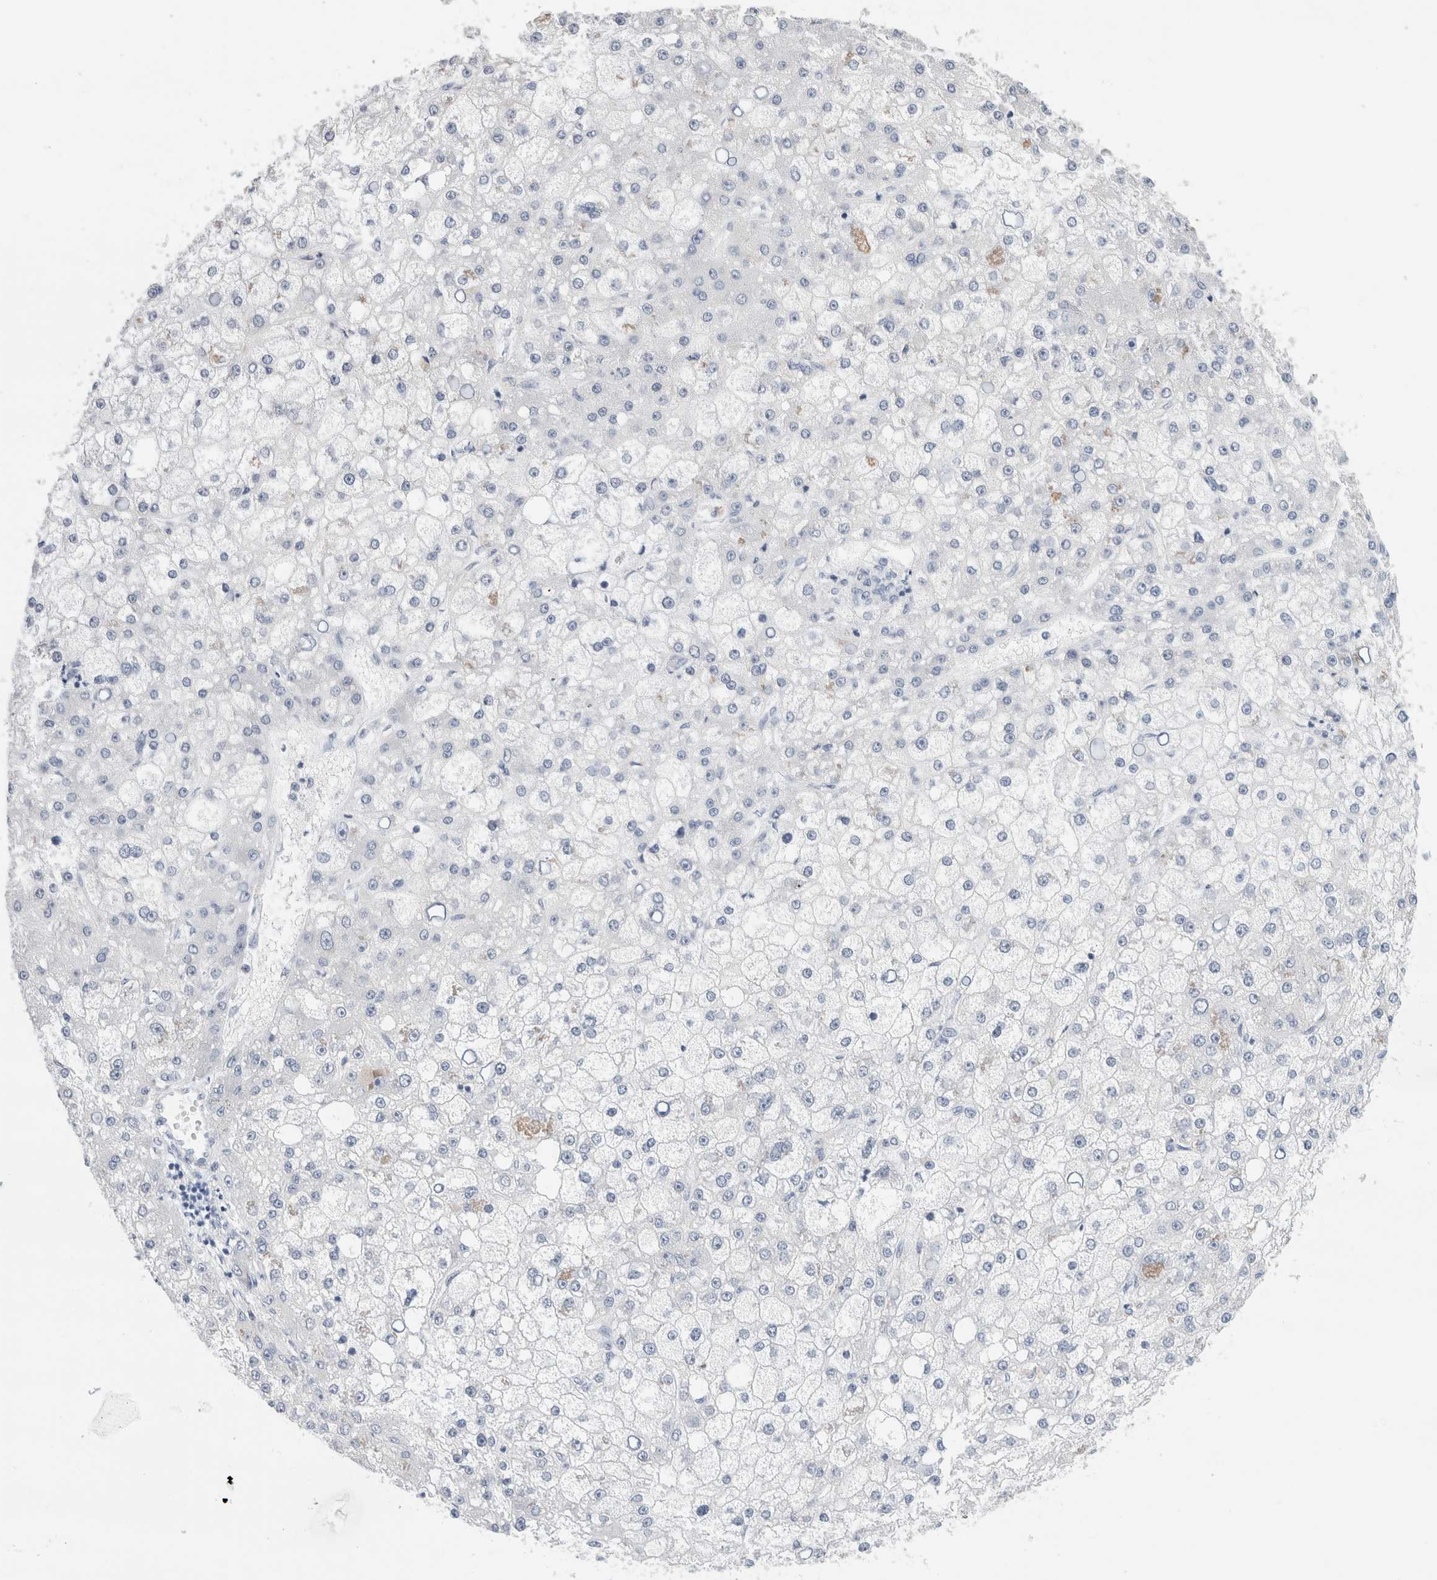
{"staining": {"intensity": "negative", "quantity": "none", "location": "none"}, "tissue": "liver cancer", "cell_type": "Tumor cells", "image_type": "cancer", "snomed": [{"axis": "morphology", "description": "Carcinoma, Hepatocellular, NOS"}, {"axis": "topography", "description": "Liver"}], "caption": "This is an immunohistochemistry (IHC) photomicrograph of hepatocellular carcinoma (liver). There is no staining in tumor cells.", "gene": "SLC22A12", "patient": {"sex": "male", "age": 67}}